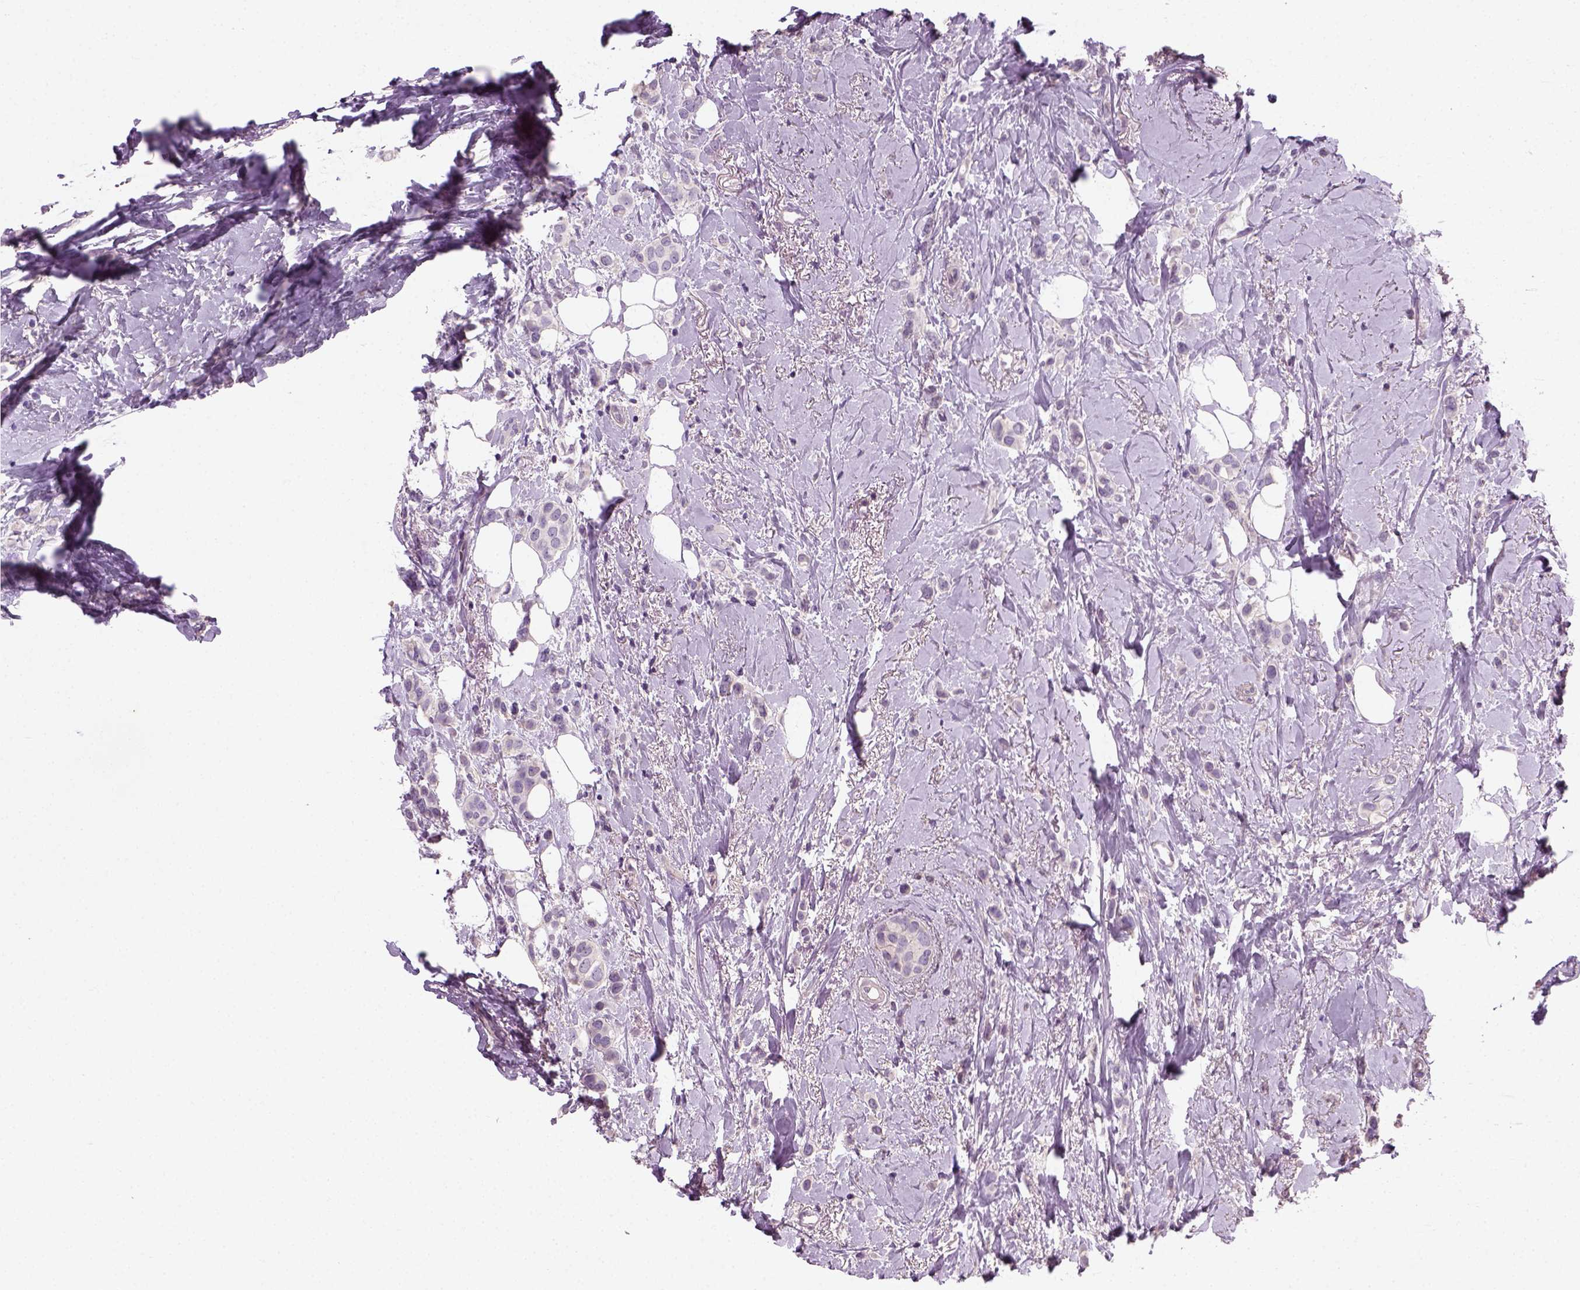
{"staining": {"intensity": "negative", "quantity": "none", "location": "none"}, "tissue": "breast cancer", "cell_type": "Tumor cells", "image_type": "cancer", "snomed": [{"axis": "morphology", "description": "Lobular carcinoma"}, {"axis": "topography", "description": "Breast"}], "caption": "Immunohistochemical staining of lobular carcinoma (breast) shows no significant positivity in tumor cells.", "gene": "ELOVL3", "patient": {"sex": "female", "age": 66}}